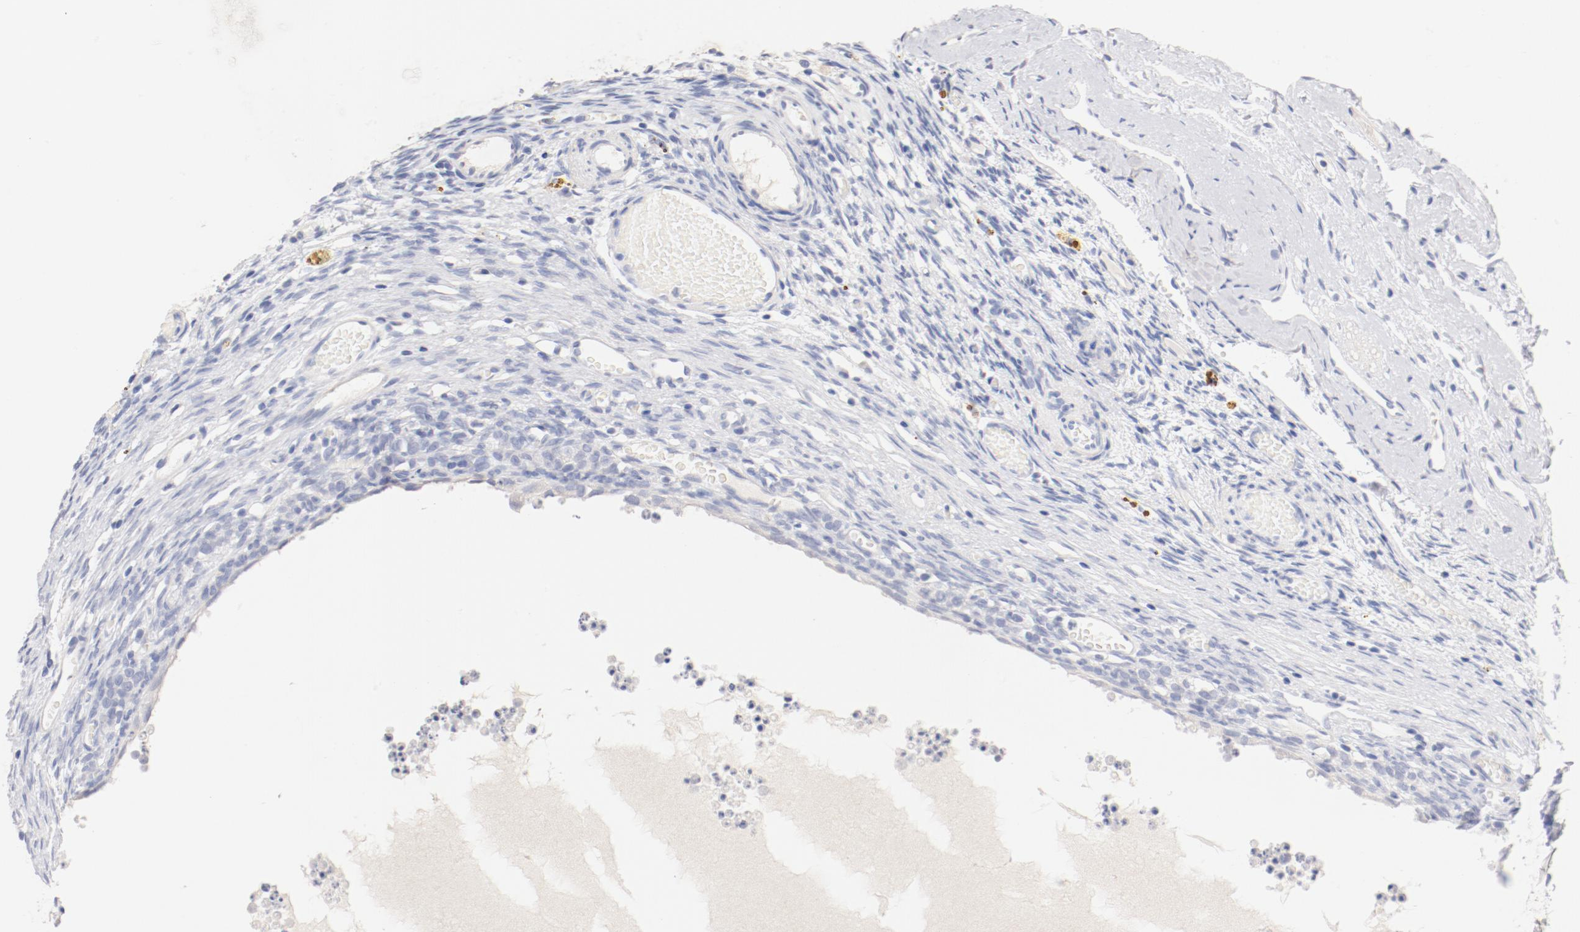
{"staining": {"intensity": "negative", "quantity": "none", "location": "none"}, "tissue": "ovary", "cell_type": "Ovarian stroma cells", "image_type": "normal", "snomed": [{"axis": "morphology", "description": "Normal tissue, NOS"}, {"axis": "topography", "description": "Ovary"}], "caption": "Ovarian stroma cells are negative for brown protein staining in benign ovary.", "gene": "HOMER1", "patient": {"sex": "female", "age": 35}}